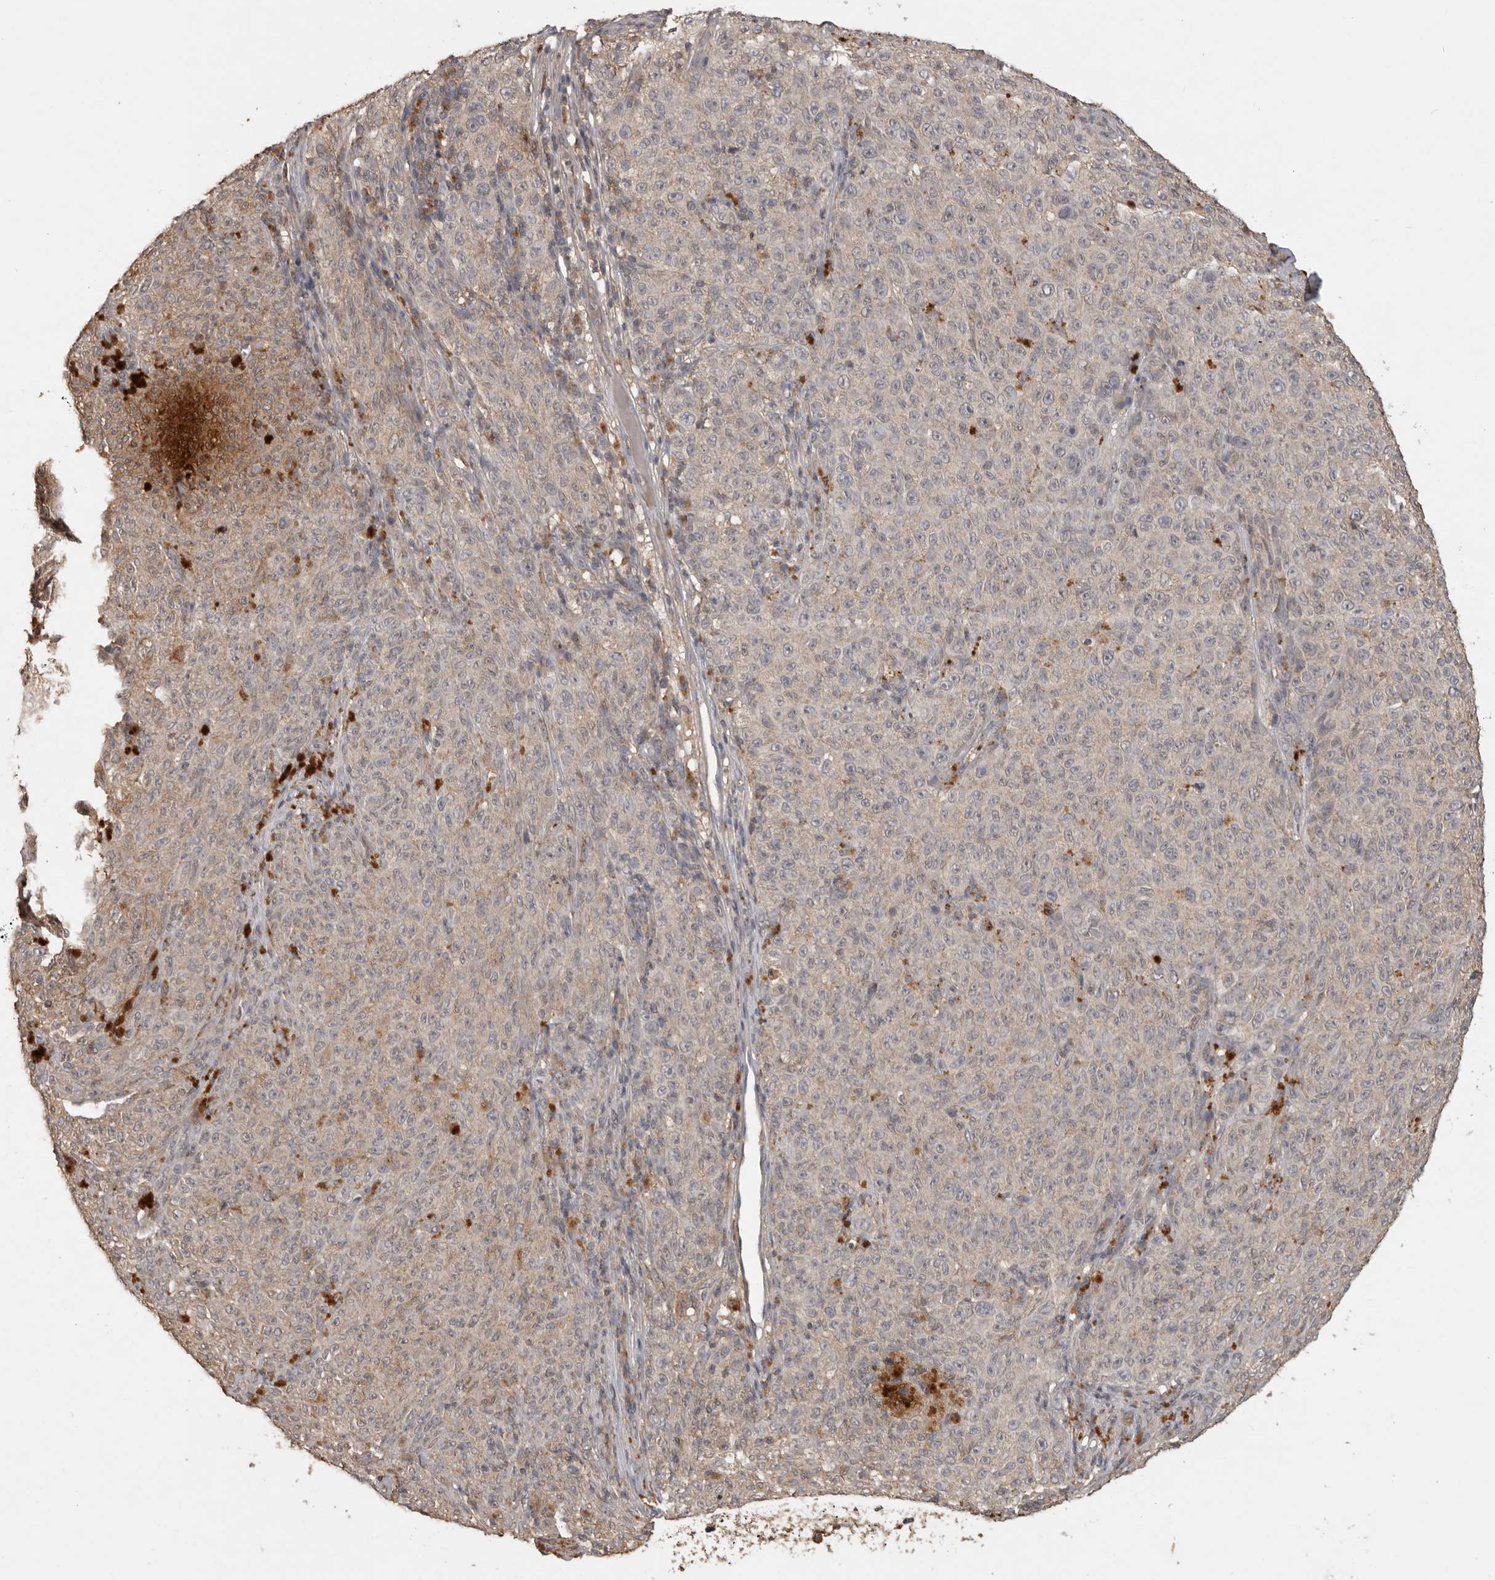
{"staining": {"intensity": "weak", "quantity": "<25%", "location": "cytoplasmic/membranous"}, "tissue": "melanoma", "cell_type": "Tumor cells", "image_type": "cancer", "snomed": [{"axis": "morphology", "description": "Malignant melanoma, NOS"}, {"axis": "topography", "description": "Skin"}], "caption": "Malignant melanoma was stained to show a protein in brown. There is no significant staining in tumor cells.", "gene": "ADAMTS4", "patient": {"sex": "female", "age": 82}}